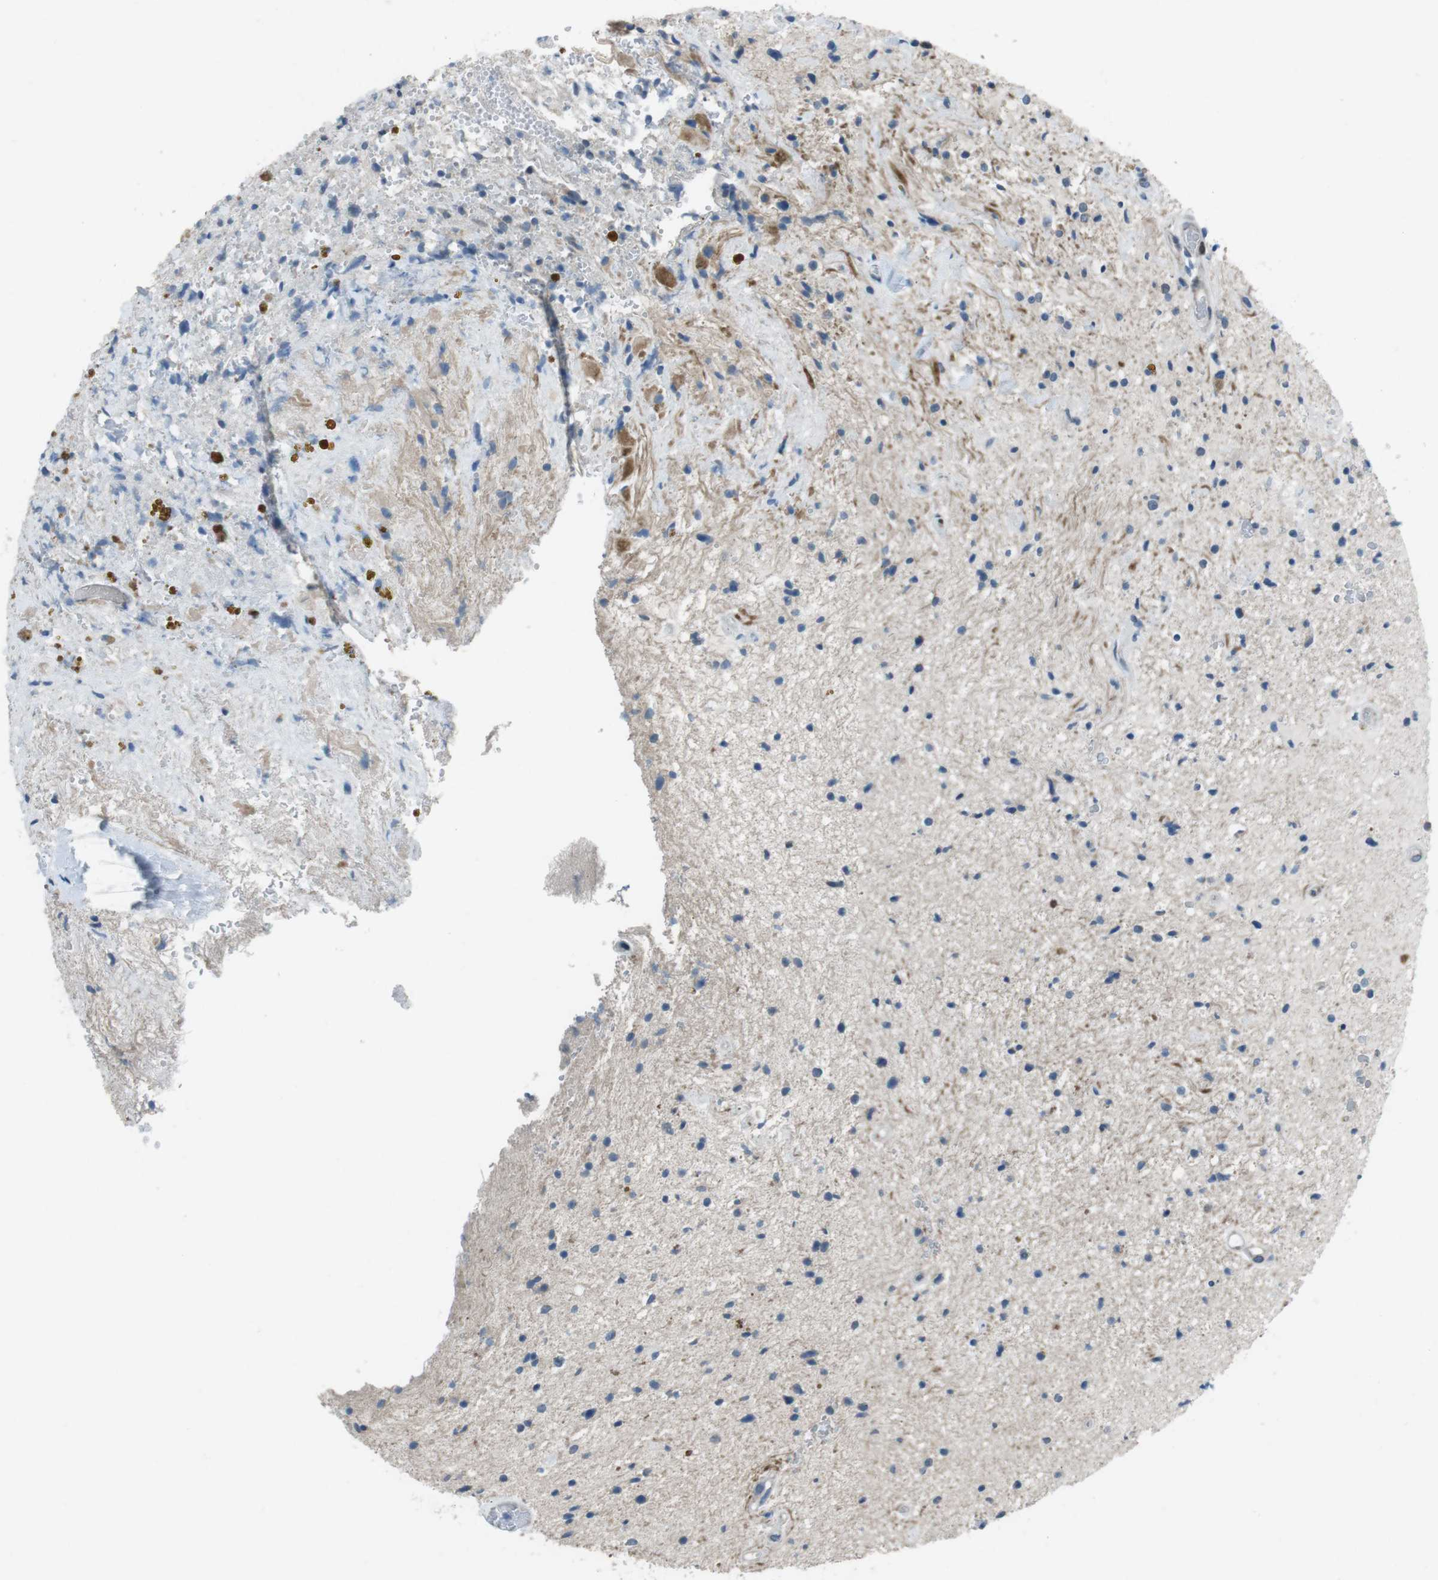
{"staining": {"intensity": "negative", "quantity": "none", "location": "none"}, "tissue": "glioma", "cell_type": "Tumor cells", "image_type": "cancer", "snomed": [{"axis": "morphology", "description": "Glioma, malignant, High grade"}, {"axis": "topography", "description": "Brain"}], "caption": "An IHC photomicrograph of glioma is shown. There is no staining in tumor cells of glioma. The staining is performed using DAB (3,3'-diaminobenzidine) brown chromogen with nuclei counter-stained in using hematoxylin.", "gene": "PBRM1", "patient": {"sex": "male", "age": 33}}